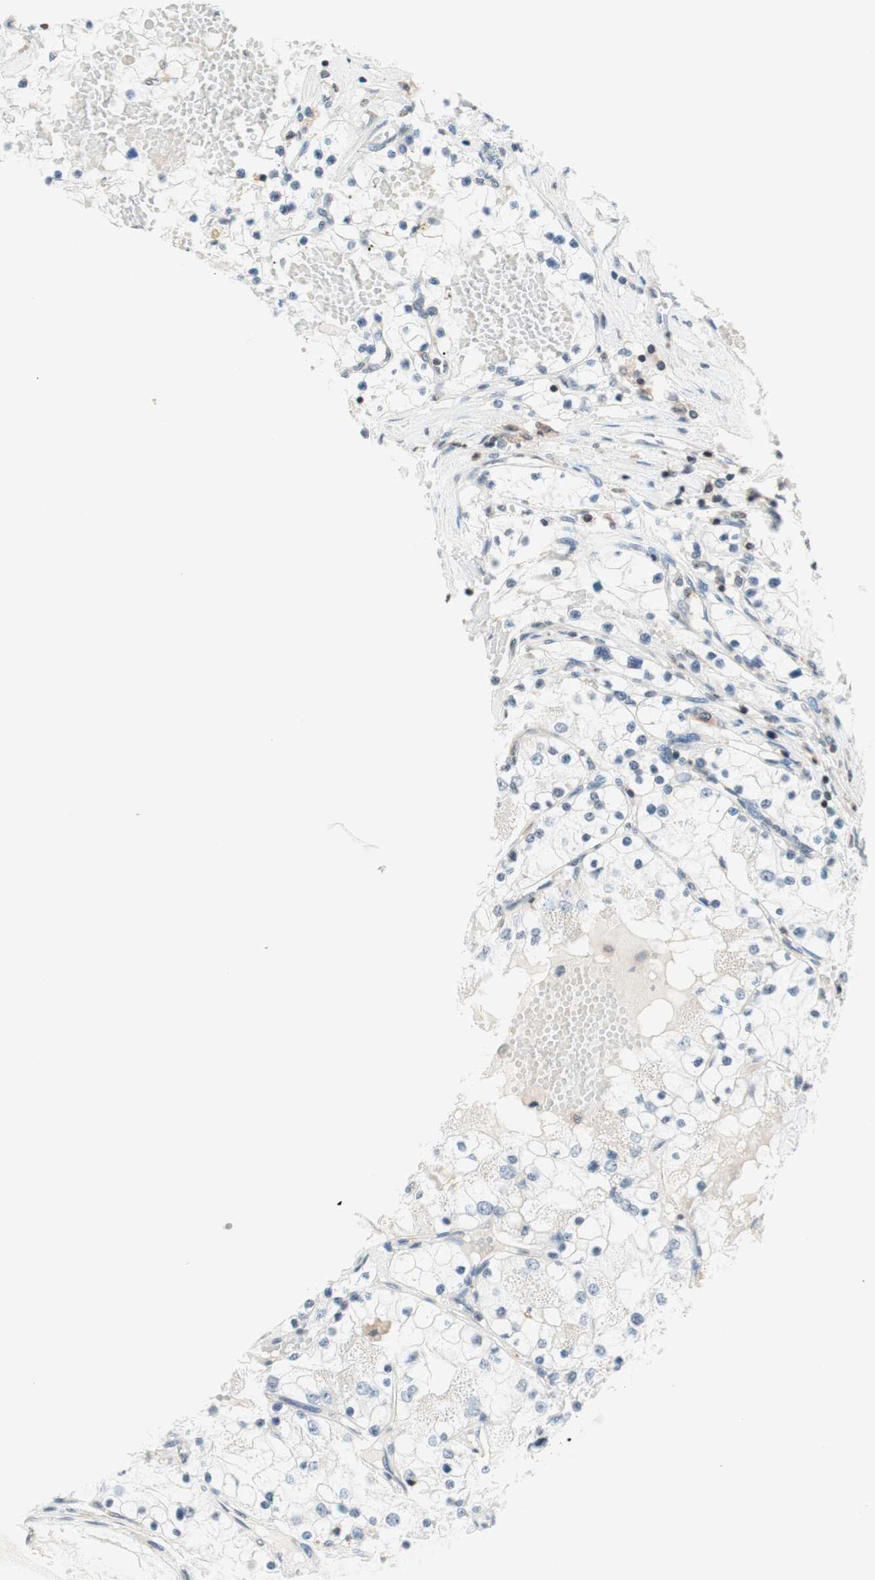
{"staining": {"intensity": "negative", "quantity": "none", "location": "none"}, "tissue": "renal cancer", "cell_type": "Tumor cells", "image_type": "cancer", "snomed": [{"axis": "morphology", "description": "Adenocarcinoma, NOS"}, {"axis": "topography", "description": "Kidney"}], "caption": "Human renal cancer (adenocarcinoma) stained for a protein using immunohistochemistry exhibits no staining in tumor cells.", "gene": "WIPF1", "patient": {"sex": "male", "age": 68}}